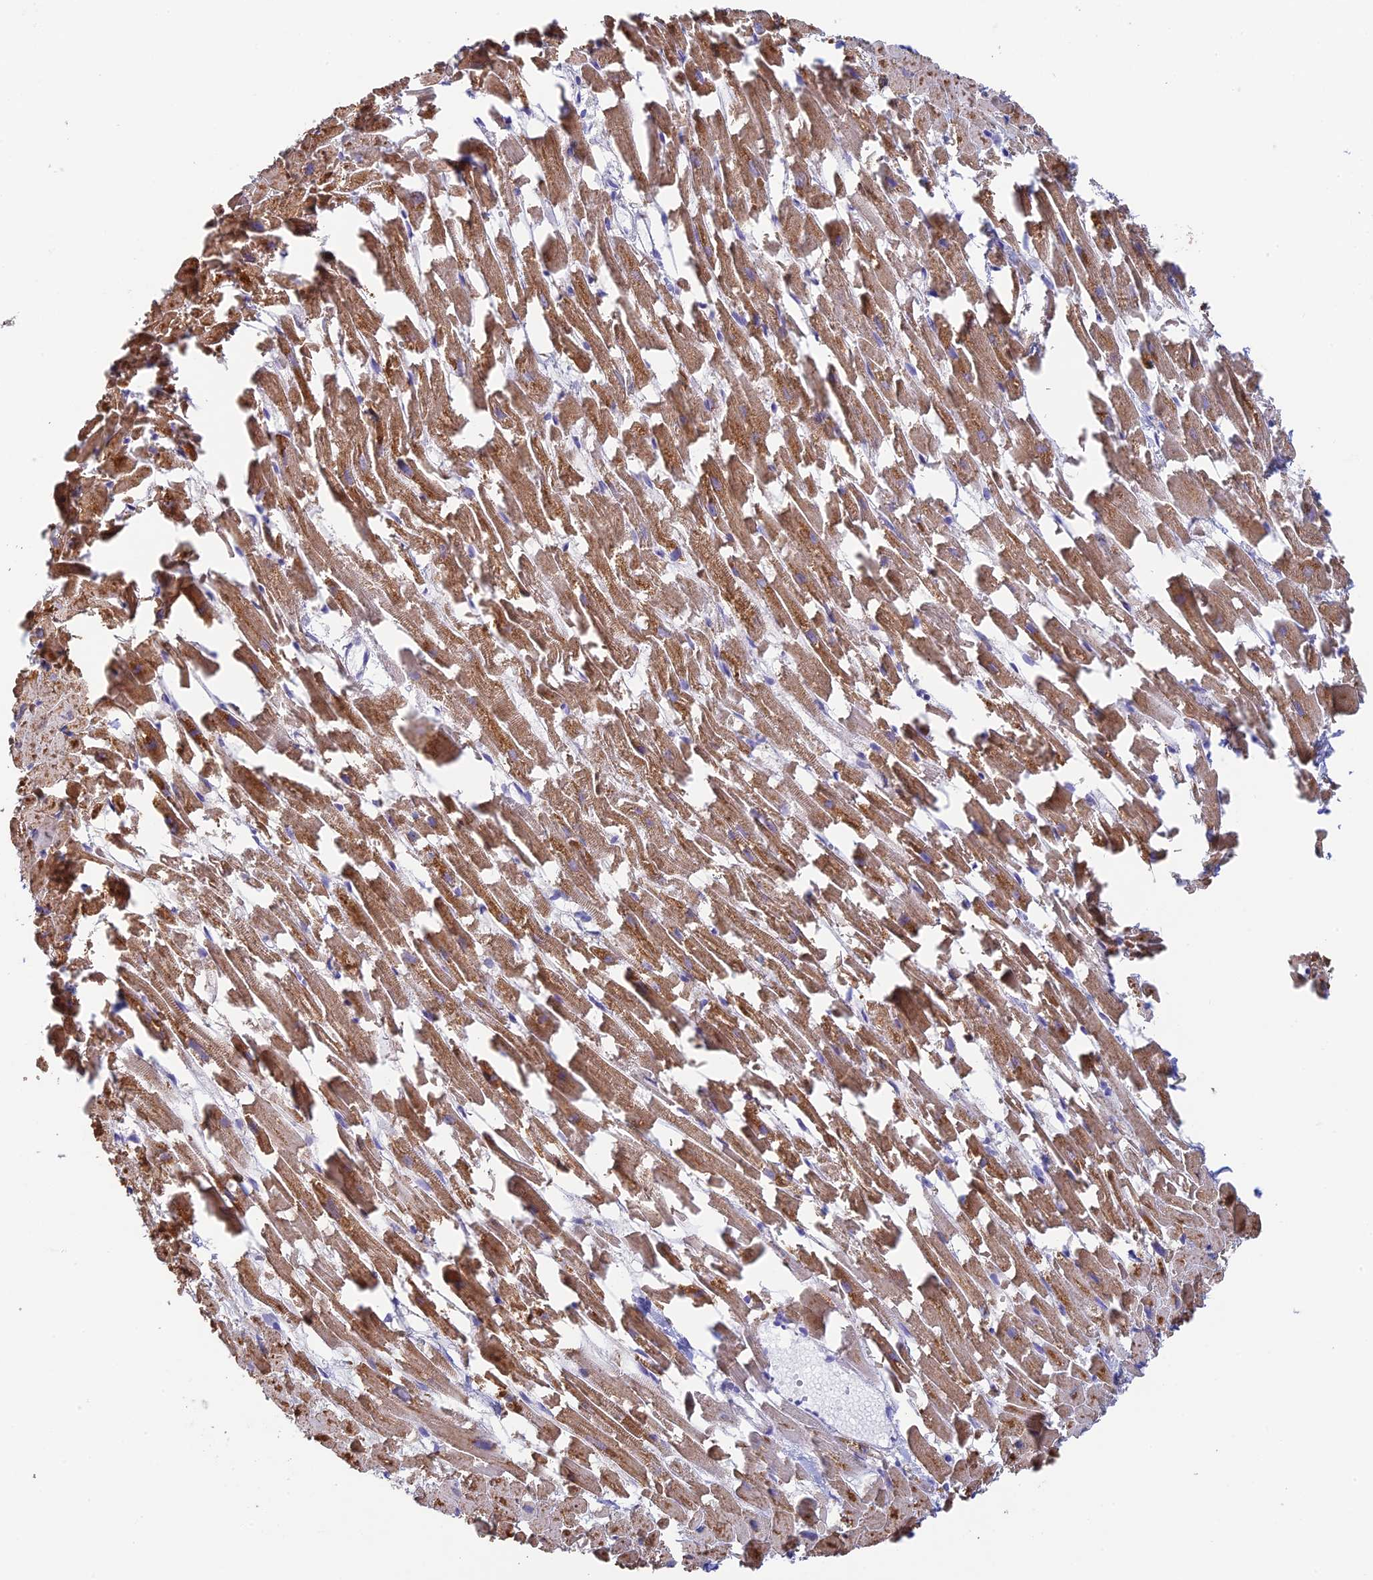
{"staining": {"intensity": "moderate", "quantity": ">75%", "location": "cytoplasmic/membranous"}, "tissue": "heart muscle", "cell_type": "Cardiomyocytes", "image_type": "normal", "snomed": [{"axis": "morphology", "description": "Normal tissue, NOS"}, {"axis": "topography", "description": "Heart"}], "caption": "IHC histopathology image of unremarkable heart muscle: human heart muscle stained using IHC shows medium levels of moderate protein expression localized specifically in the cytoplasmic/membranous of cardiomyocytes, appearing as a cytoplasmic/membranous brown color.", "gene": "REXO5", "patient": {"sex": "female", "age": 64}}